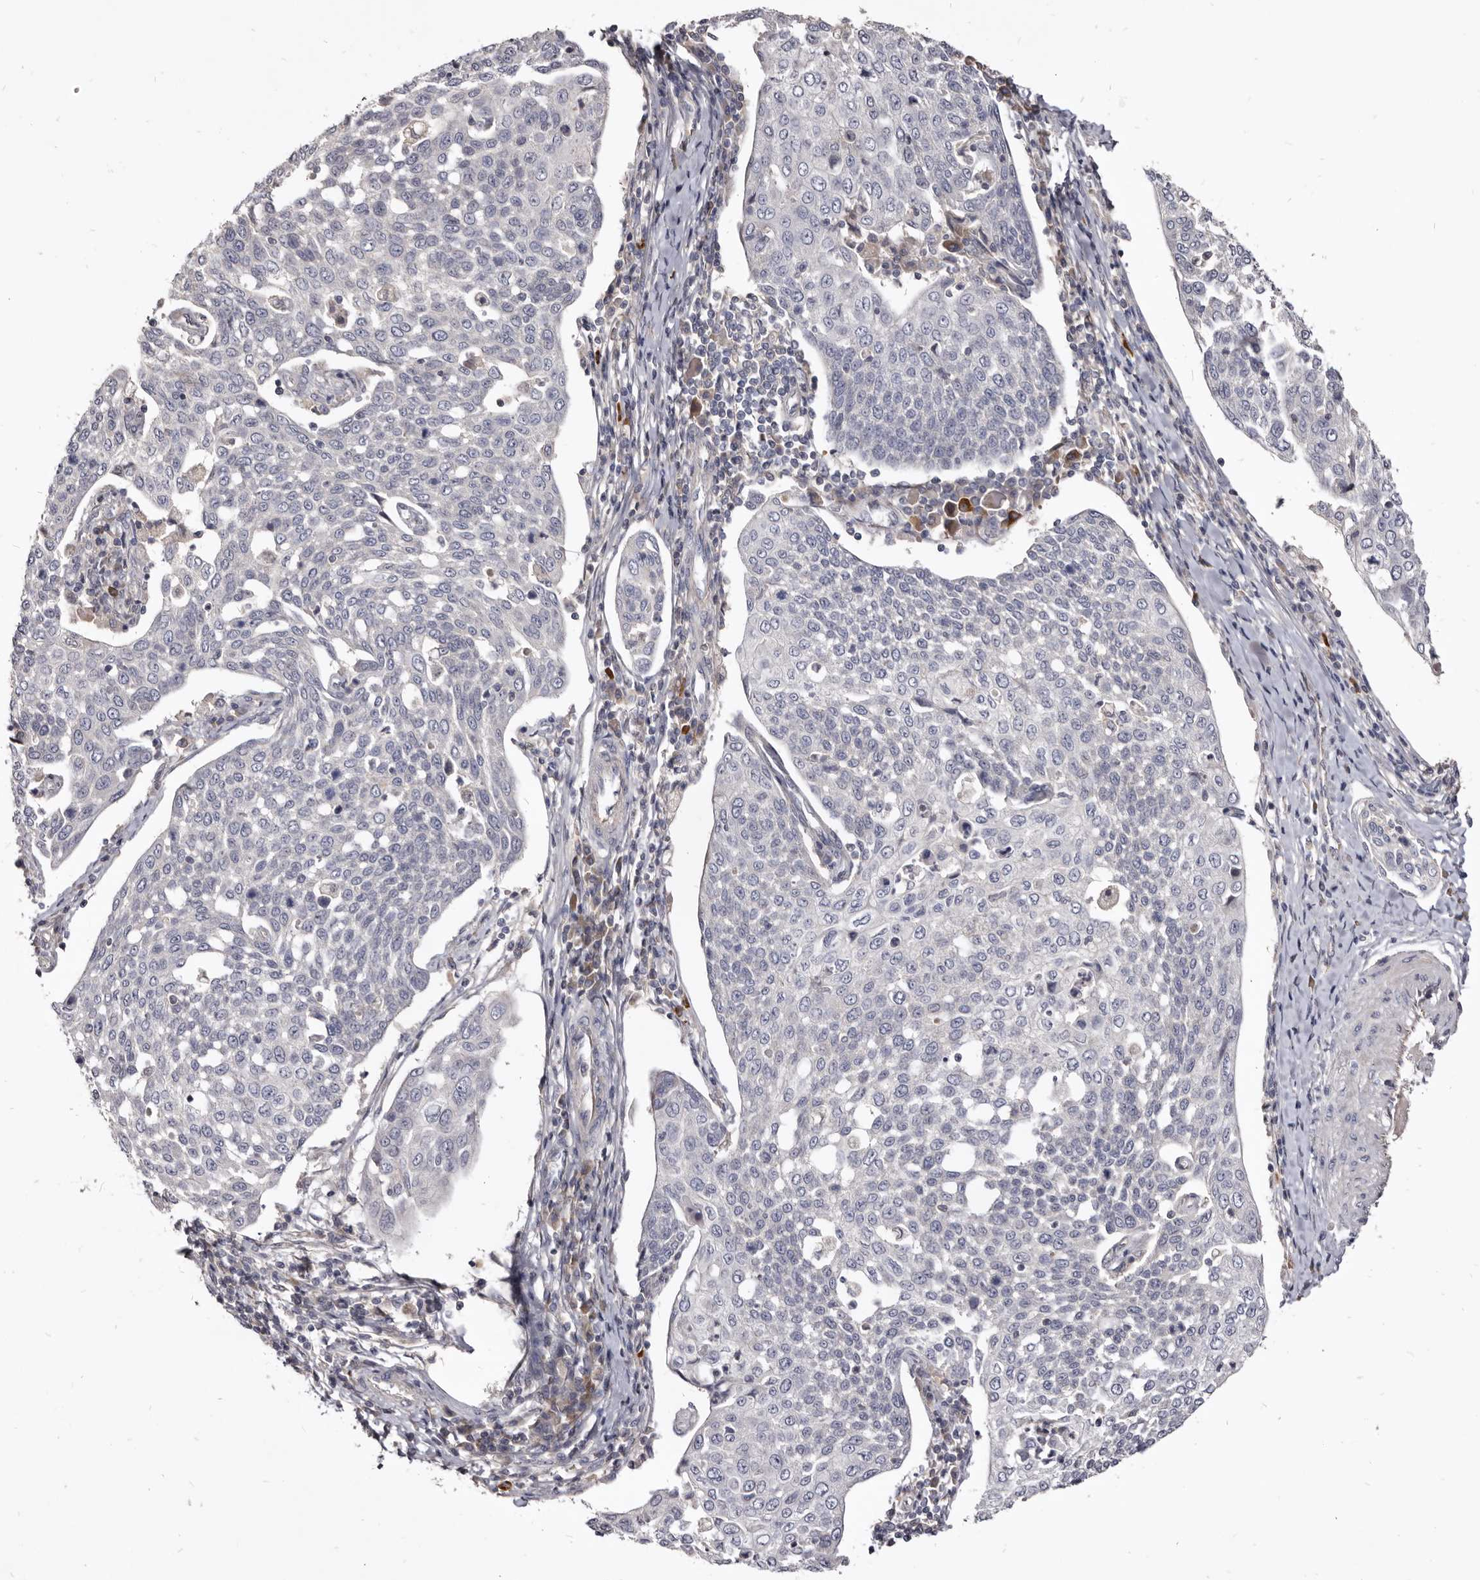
{"staining": {"intensity": "negative", "quantity": "none", "location": "none"}, "tissue": "cervical cancer", "cell_type": "Tumor cells", "image_type": "cancer", "snomed": [{"axis": "morphology", "description": "Squamous cell carcinoma, NOS"}, {"axis": "topography", "description": "Cervix"}], "caption": "This is an IHC photomicrograph of human cervical cancer (squamous cell carcinoma). There is no staining in tumor cells.", "gene": "FAS", "patient": {"sex": "female", "age": 34}}